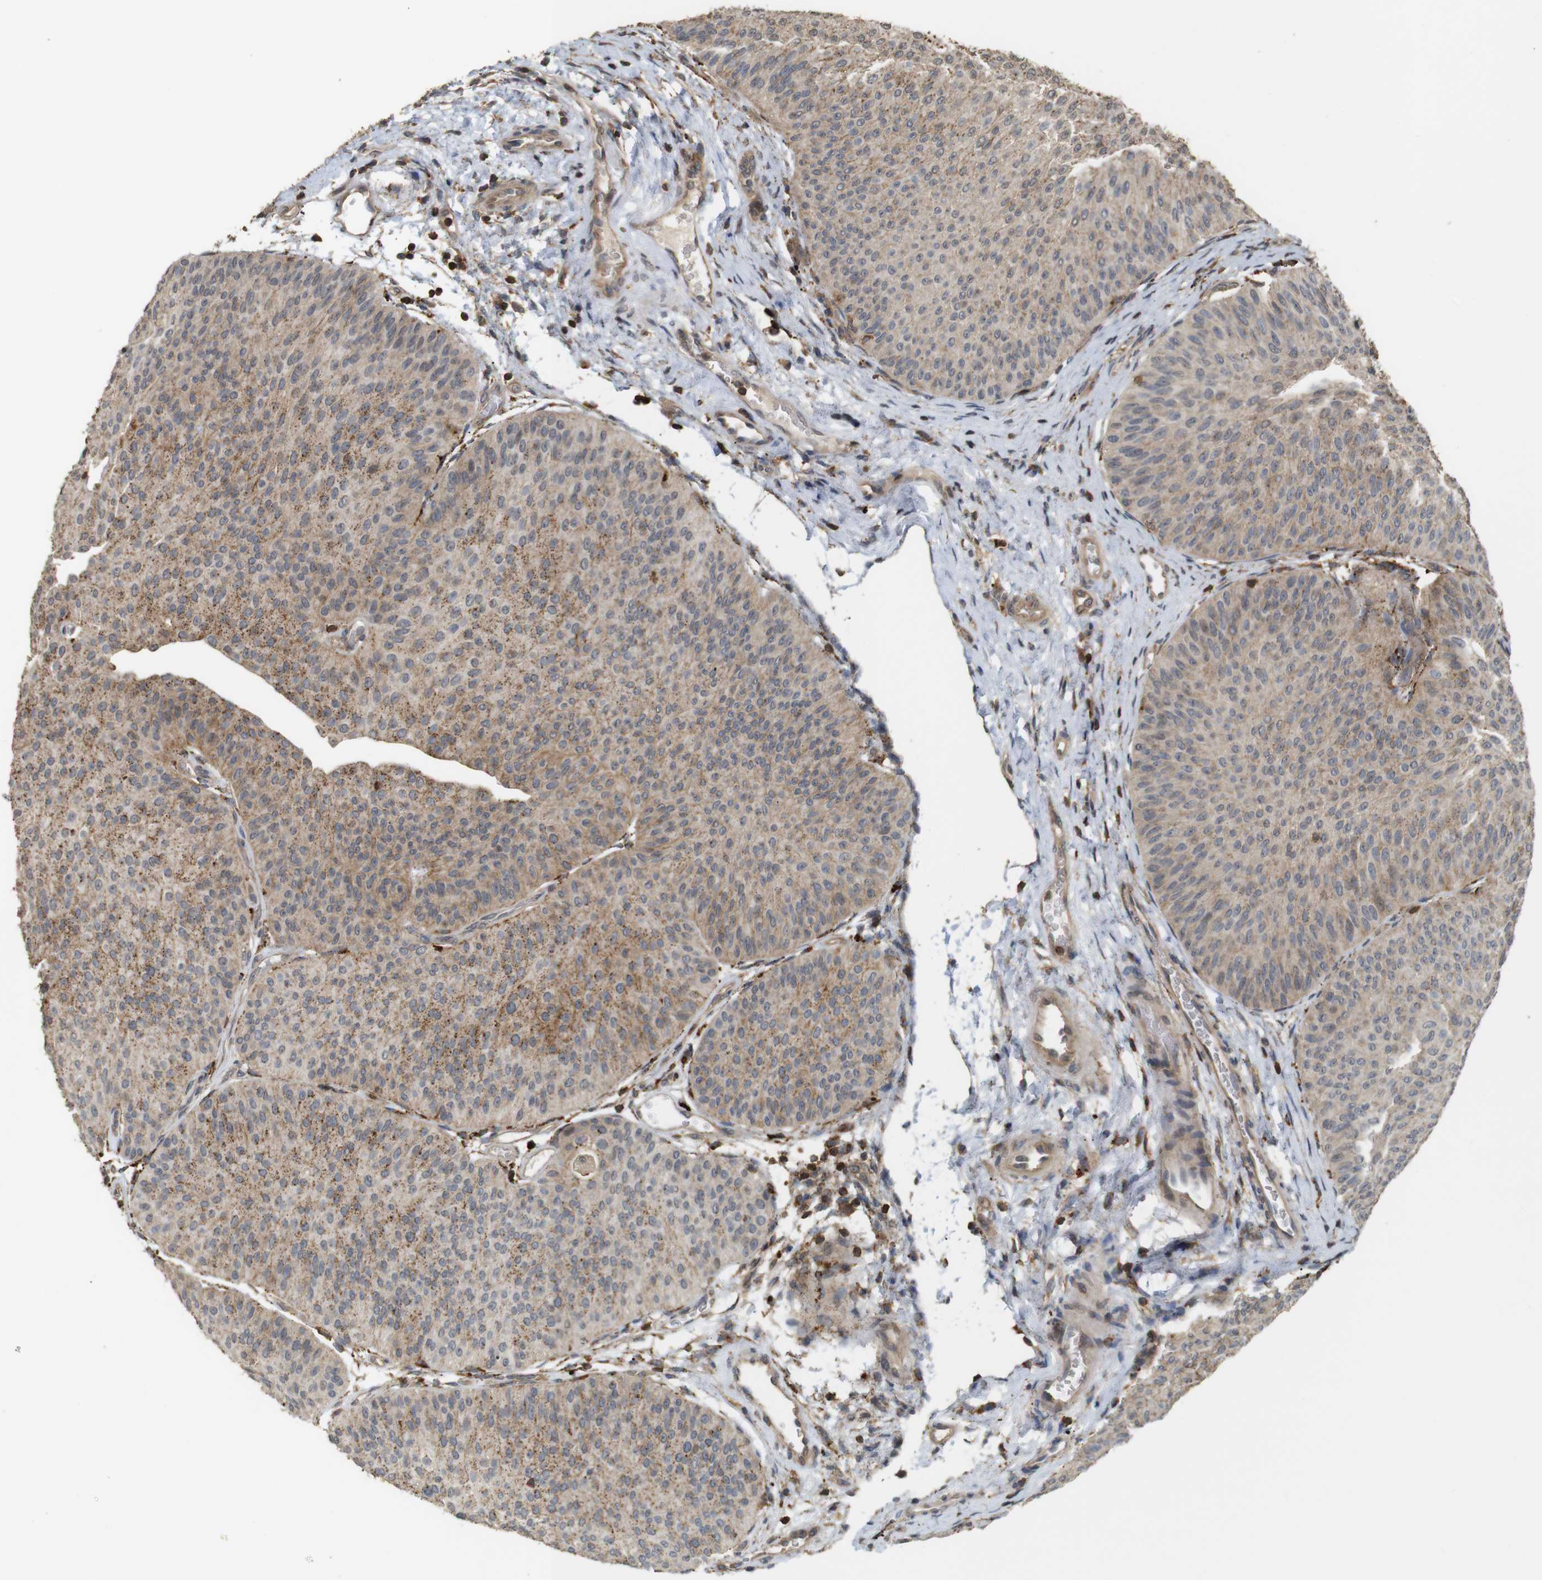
{"staining": {"intensity": "moderate", "quantity": ">75%", "location": "cytoplasmic/membranous"}, "tissue": "urothelial cancer", "cell_type": "Tumor cells", "image_type": "cancer", "snomed": [{"axis": "morphology", "description": "Urothelial carcinoma, Low grade"}, {"axis": "topography", "description": "Urinary bladder"}], "caption": "This image reveals urothelial cancer stained with immunohistochemistry (IHC) to label a protein in brown. The cytoplasmic/membranous of tumor cells show moderate positivity for the protein. Nuclei are counter-stained blue.", "gene": "KSR1", "patient": {"sex": "female", "age": 60}}